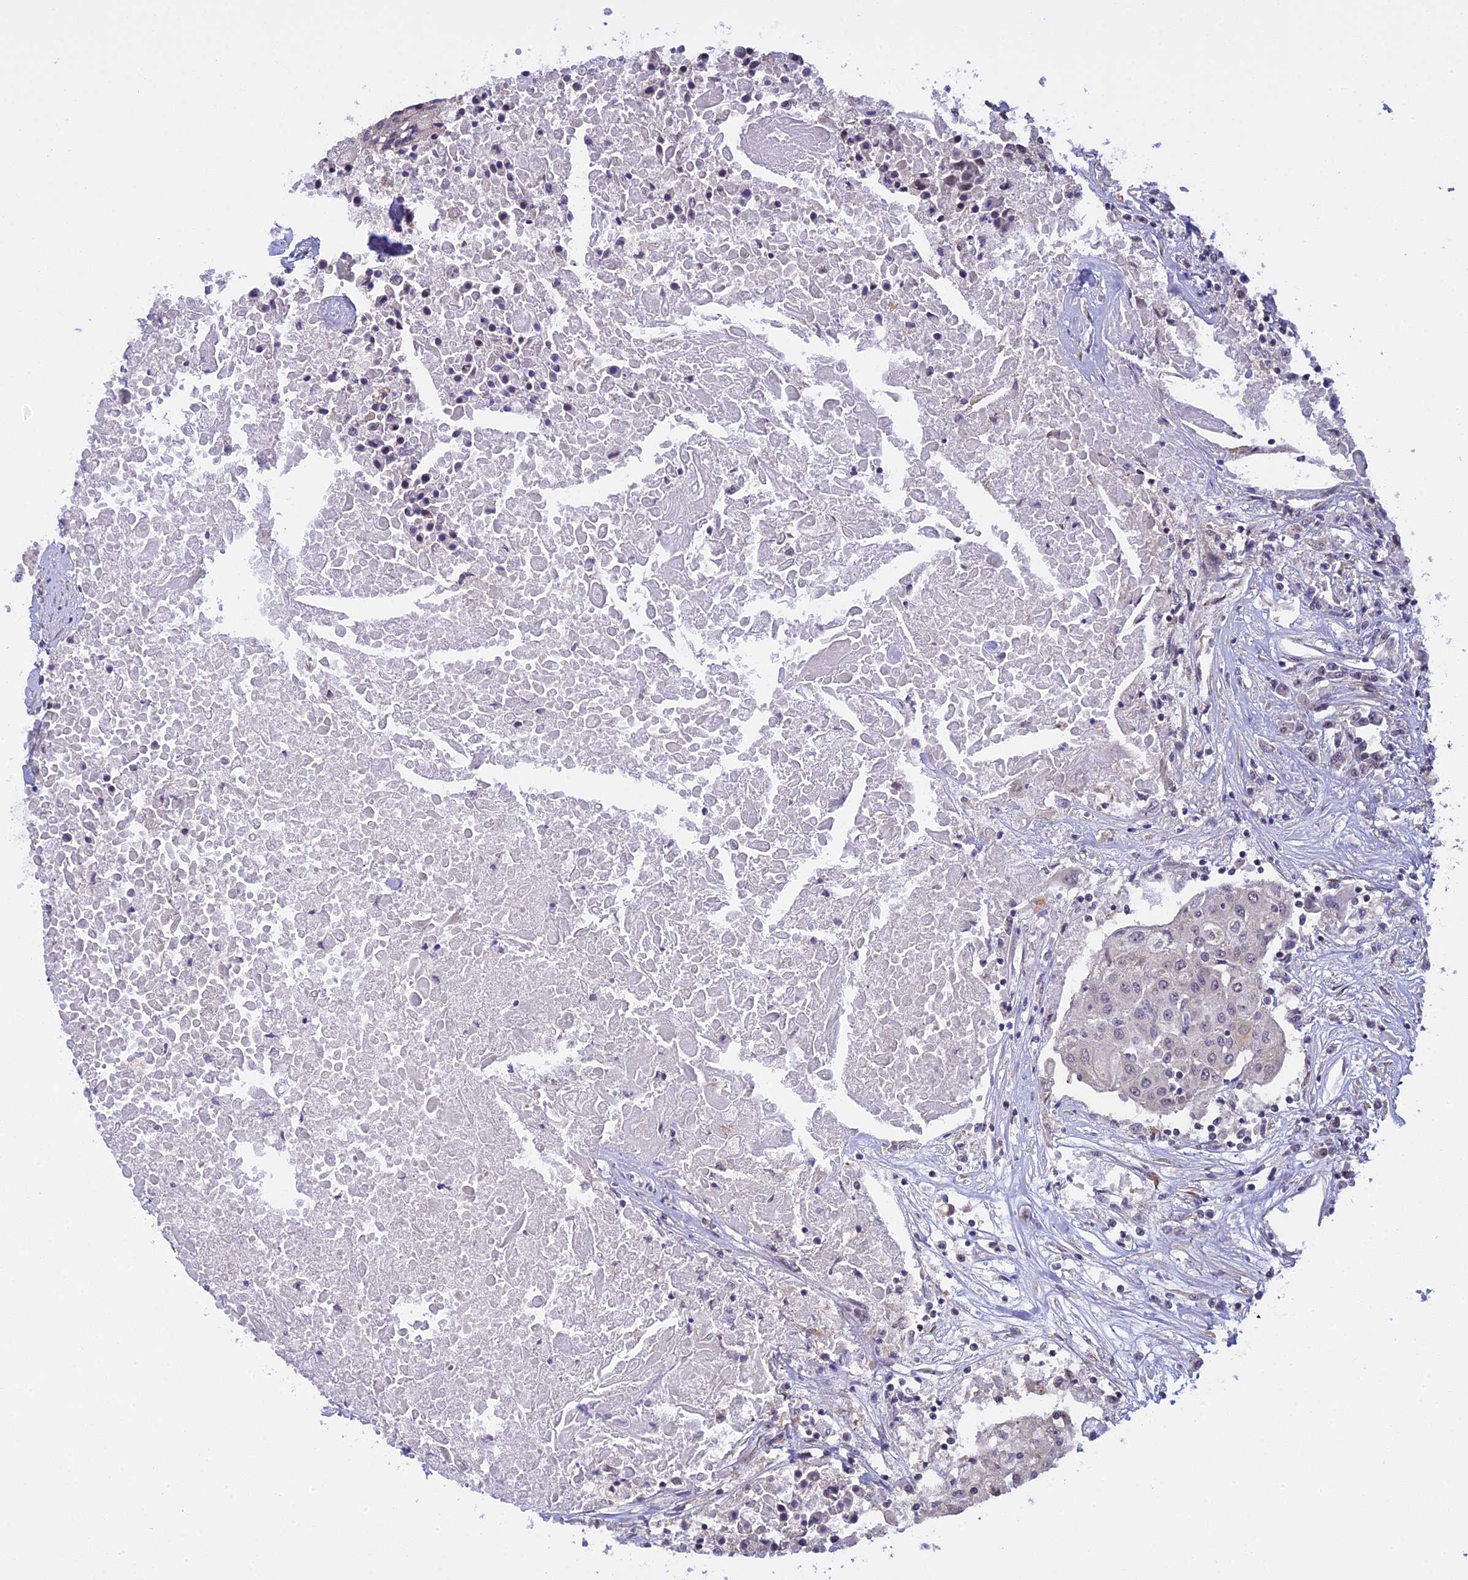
{"staining": {"intensity": "negative", "quantity": "none", "location": "none"}, "tissue": "urothelial cancer", "cell_type": "Tumor cells", "image_type": "cancer", "snomed": [{"axis": "morphology", "description": "Urothelial carcinoma, High grade"}, {"axis": "topography", "description": "Urinary bladder"}], "caption": "High-grade urothelial carcinoma was stained to show a protein in brown. There is no significant positivity in tumor cells.", "gene": "MGA", "patient": {"sex": "female", "age": 85}}